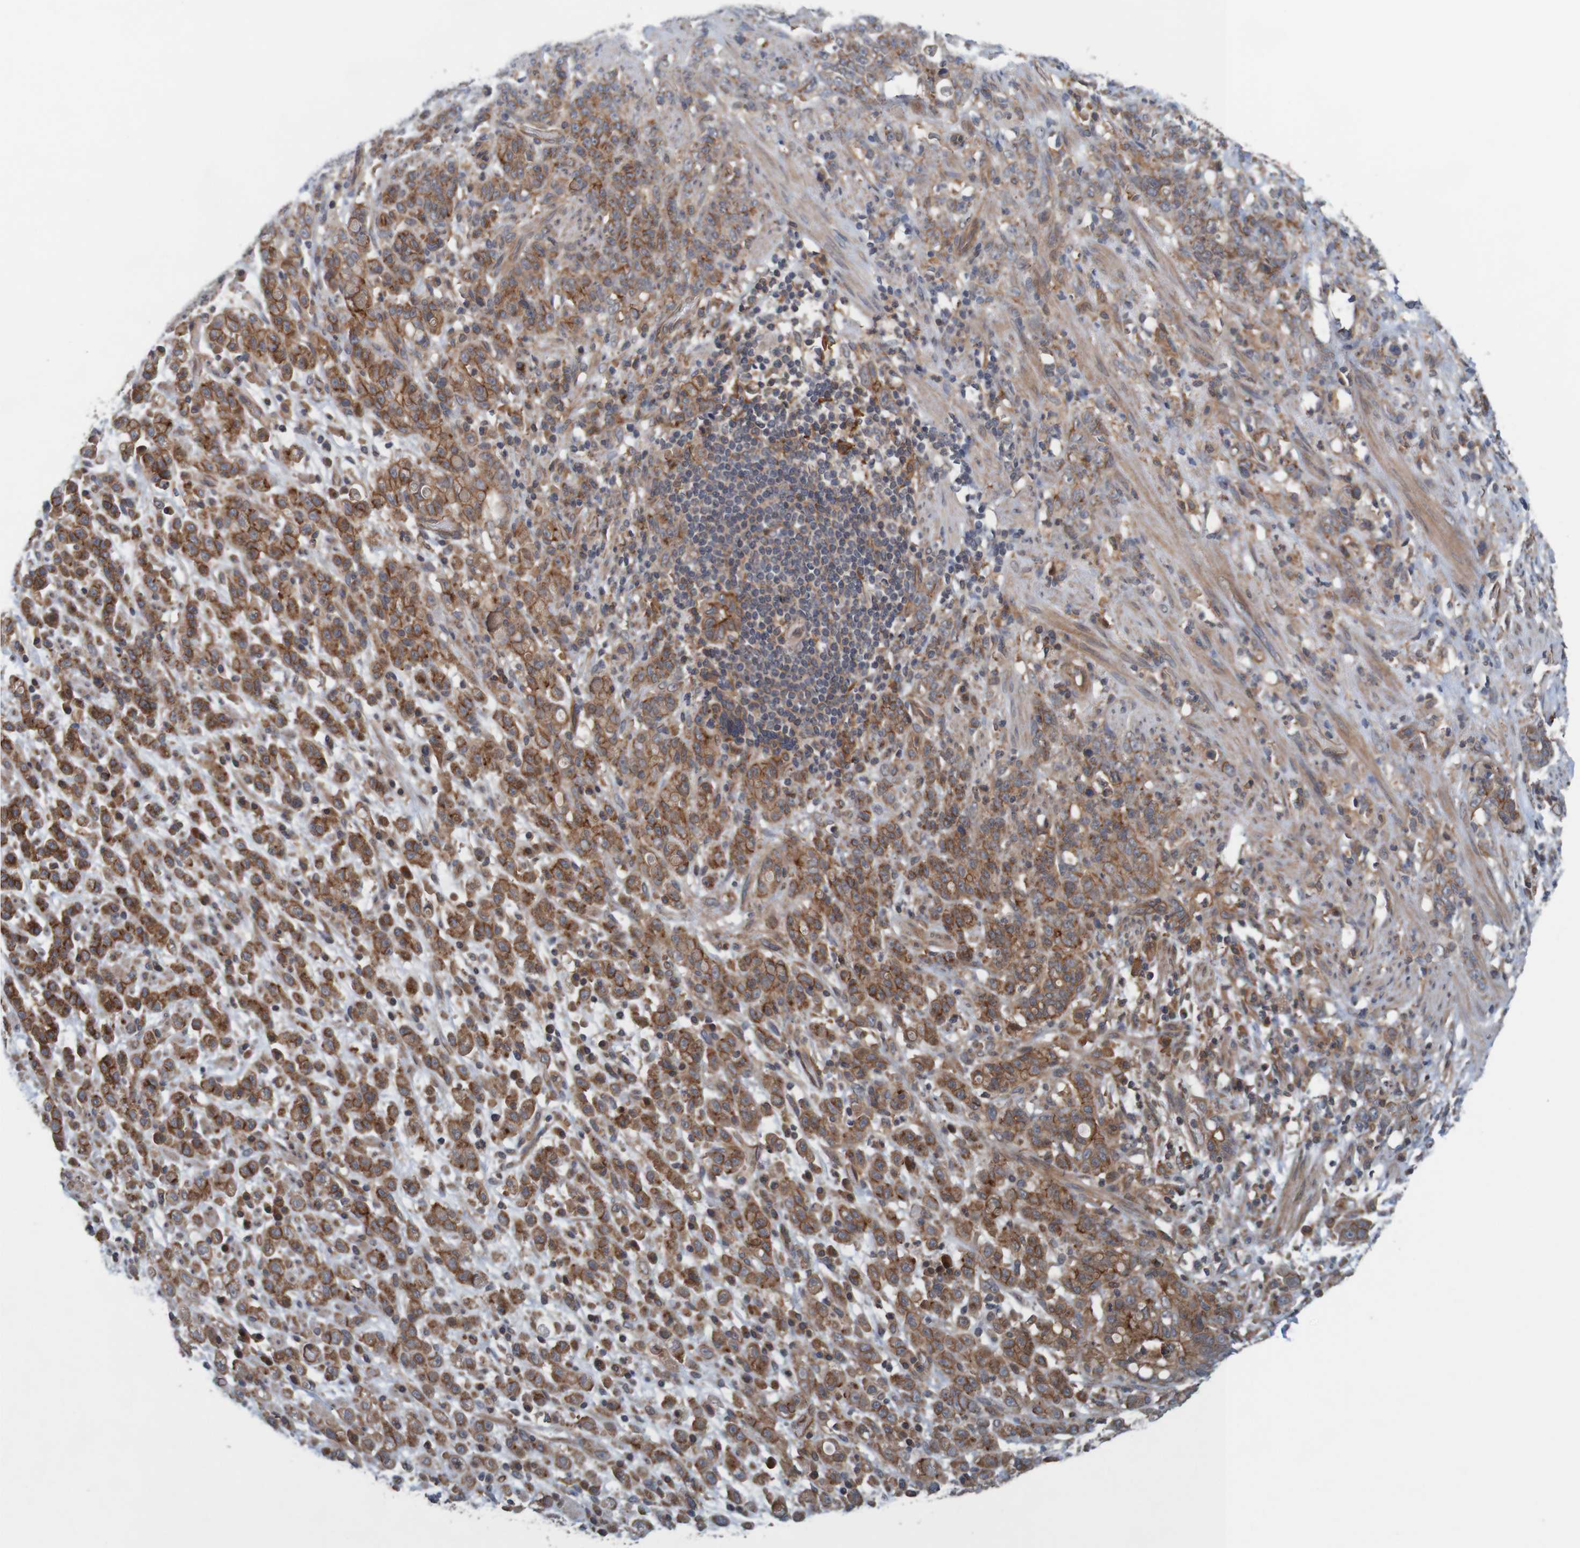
{"staining": {"intensity": "moderate", "quantity": ">75%", "location": "cytoplasmic/membranous"}, "tissue": "stomach cancer", "cell_type": "Tumor cells", "image_type": "cancer", "snomed": [{"axis": "morphology", "description": "Adenocarcinoma, NOS"}, {"axis": "topography", "description": "Stomach, lower"}], "caption": "Stomach adenocarcinoma tissue shows moderate cytoplasmic/membranous positivity in approximately >75% of tumor cells", "gene": "ARHGEF11", "patient": {"sex": "male", "age": 88}}